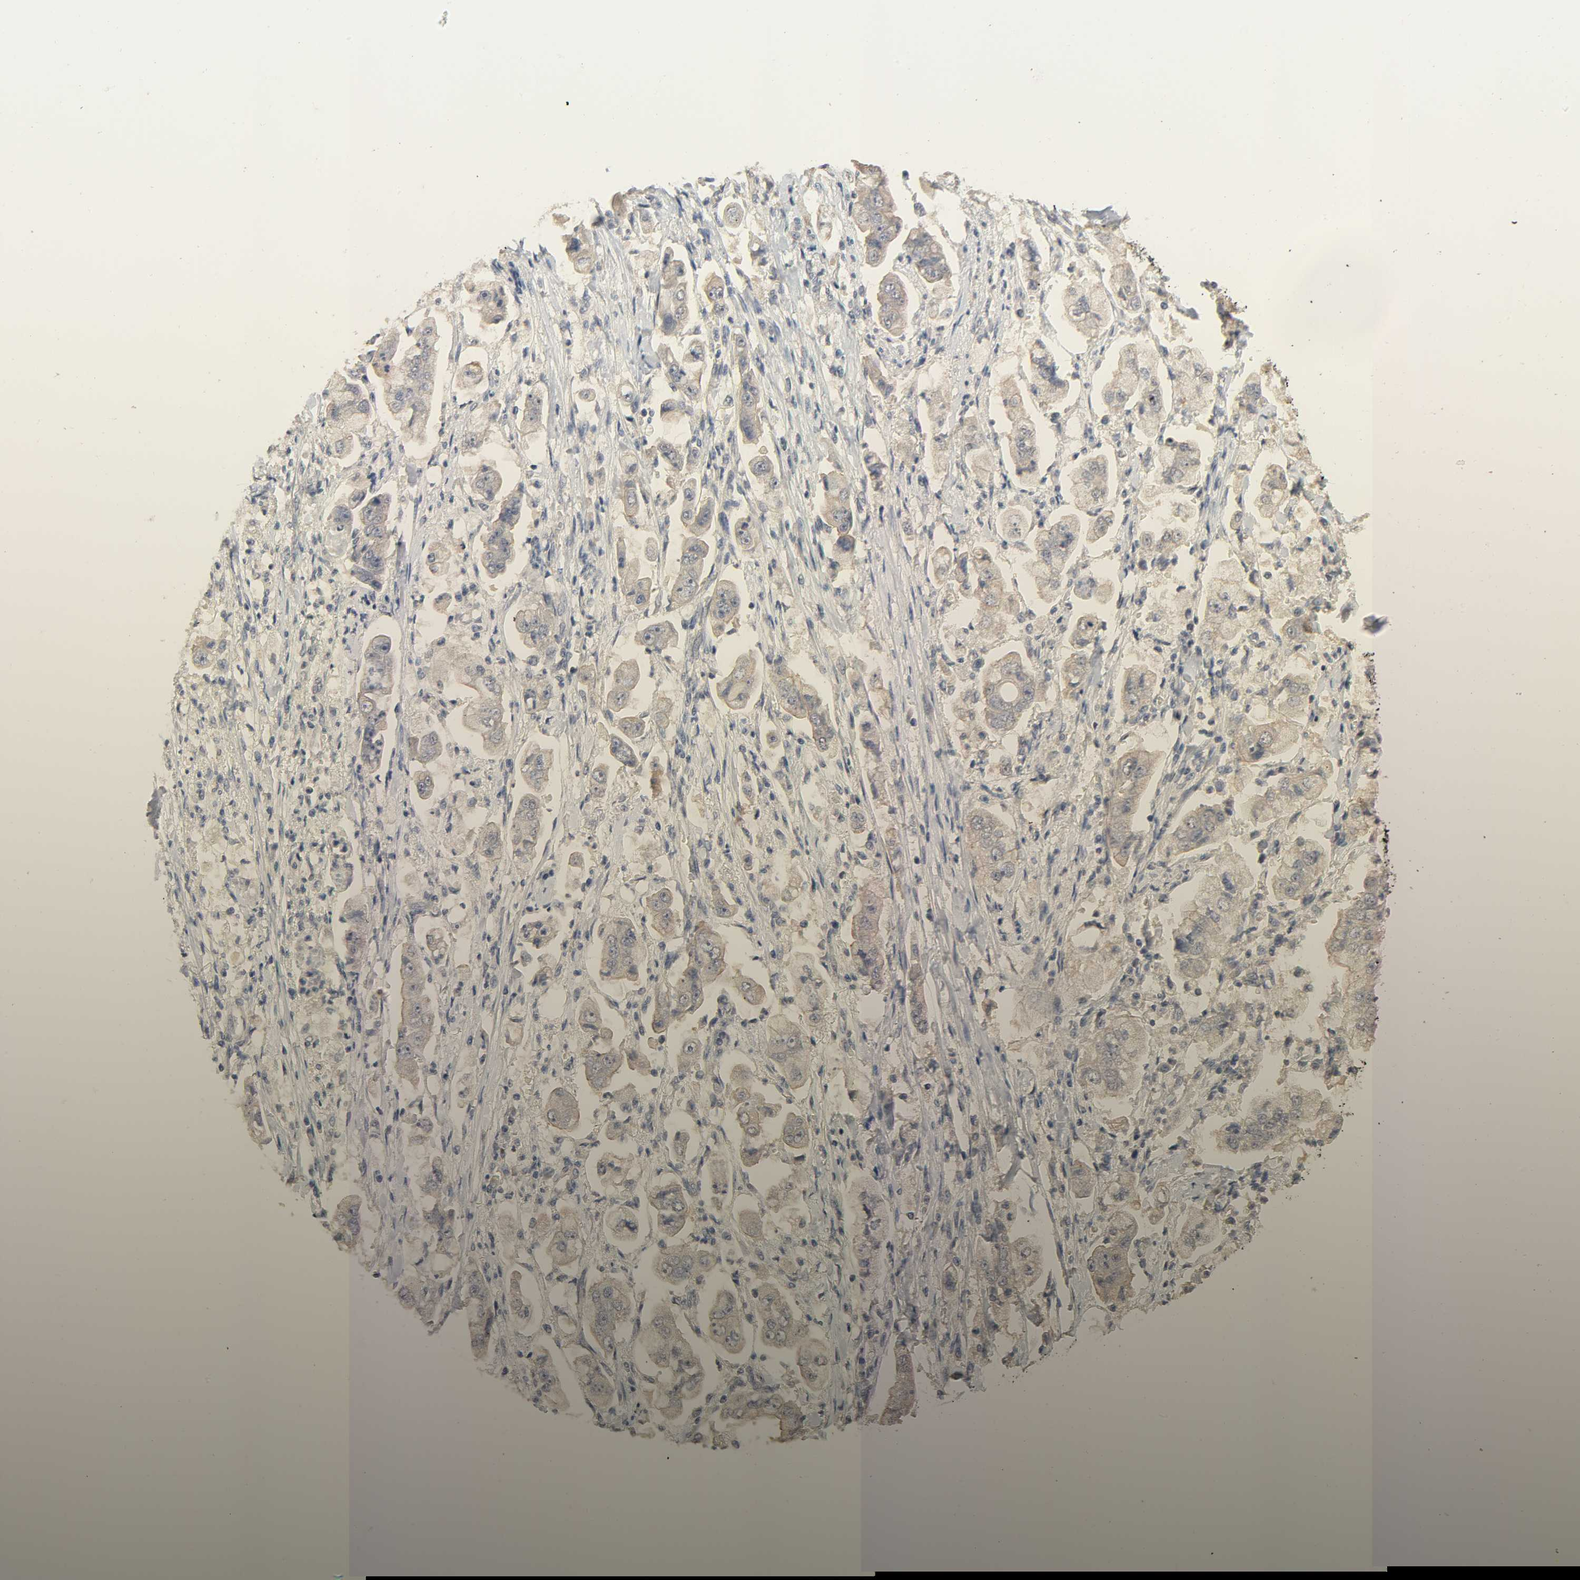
{"staining": {"intensity": "negative", "quantity": "none", "location": "none"}, "tissue": "stomach cancer", "cell_type": "Tumor cells", "image_type": "cancer", "snomed": [{"axis": "morphology", "description": "Adenocarcinoma, NOS"}, {"axis": "topography", "description": "Stomach"}], "caption": "This photomicrograph is of stomach cancer (adenocarcinoma) stained with immunohistochemistry (IHC) to label a protein in brown with the nuclei are counter-stained blue. There is no expression in tumor cells. (Immunohistochemistry, brightfield microscopy, high magnification).", "gene": "MAGEA8", "patient": {"sex": "male", "age": 62}}